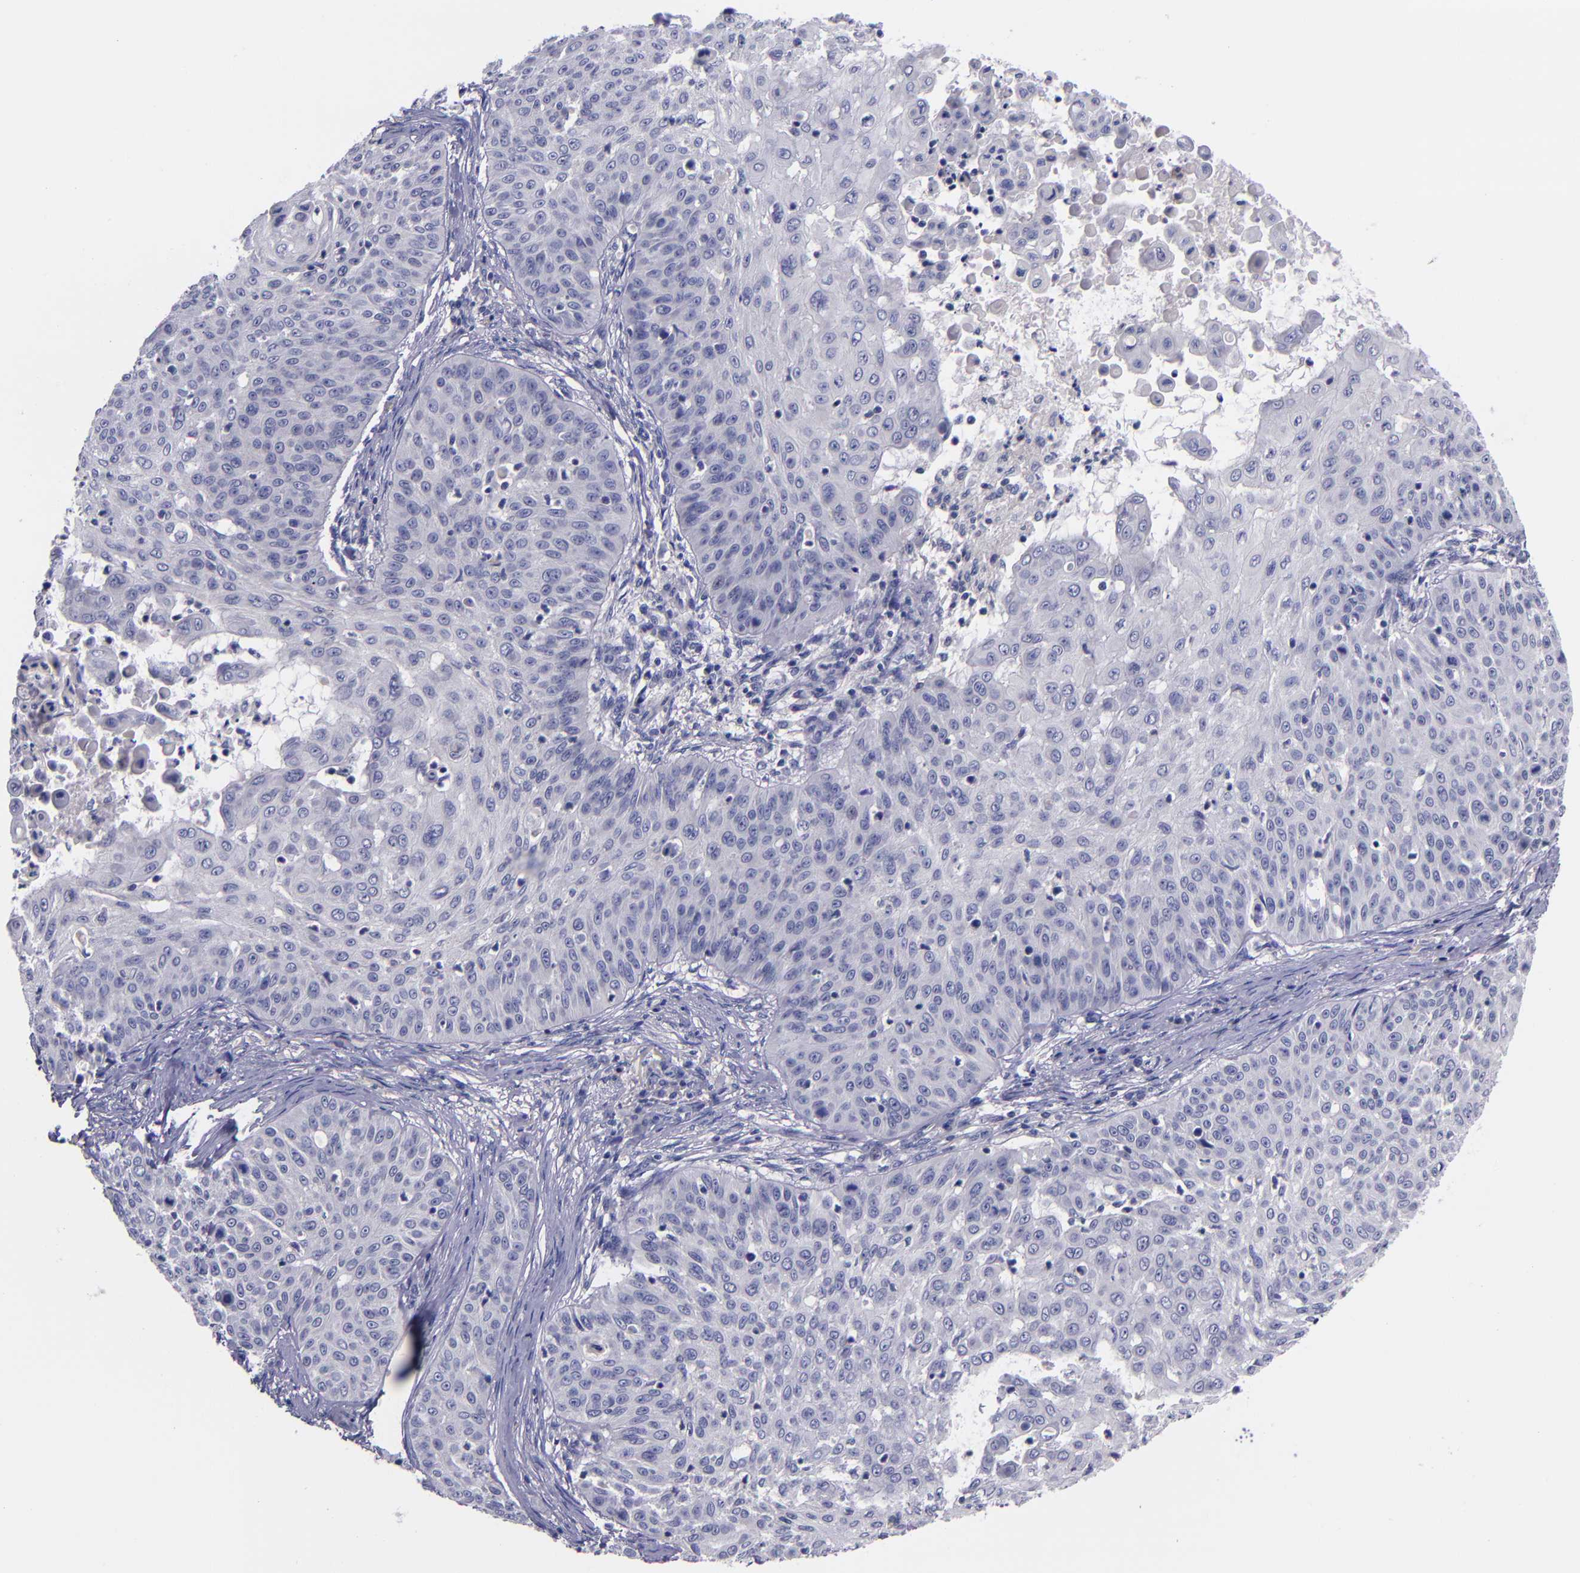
{"staining": {"intensity": "negative", "quantity": "none", "location": "none"}, "tissue": "skin cancer", "cell_type": "Tumor cells", "image_type": "cancer", "snomed": [{"axis": "morphology", "description": "Squamous cell carcinoma, NOS"}, {"axis": "topography", "description": "Skin"}], "caption": "Skin squamous cell carcinoma stained for a protein using IHC exhibits no positivity tumor cells.", "gene": "RBP4", "patient": {"sex": "male", "age": 82}}